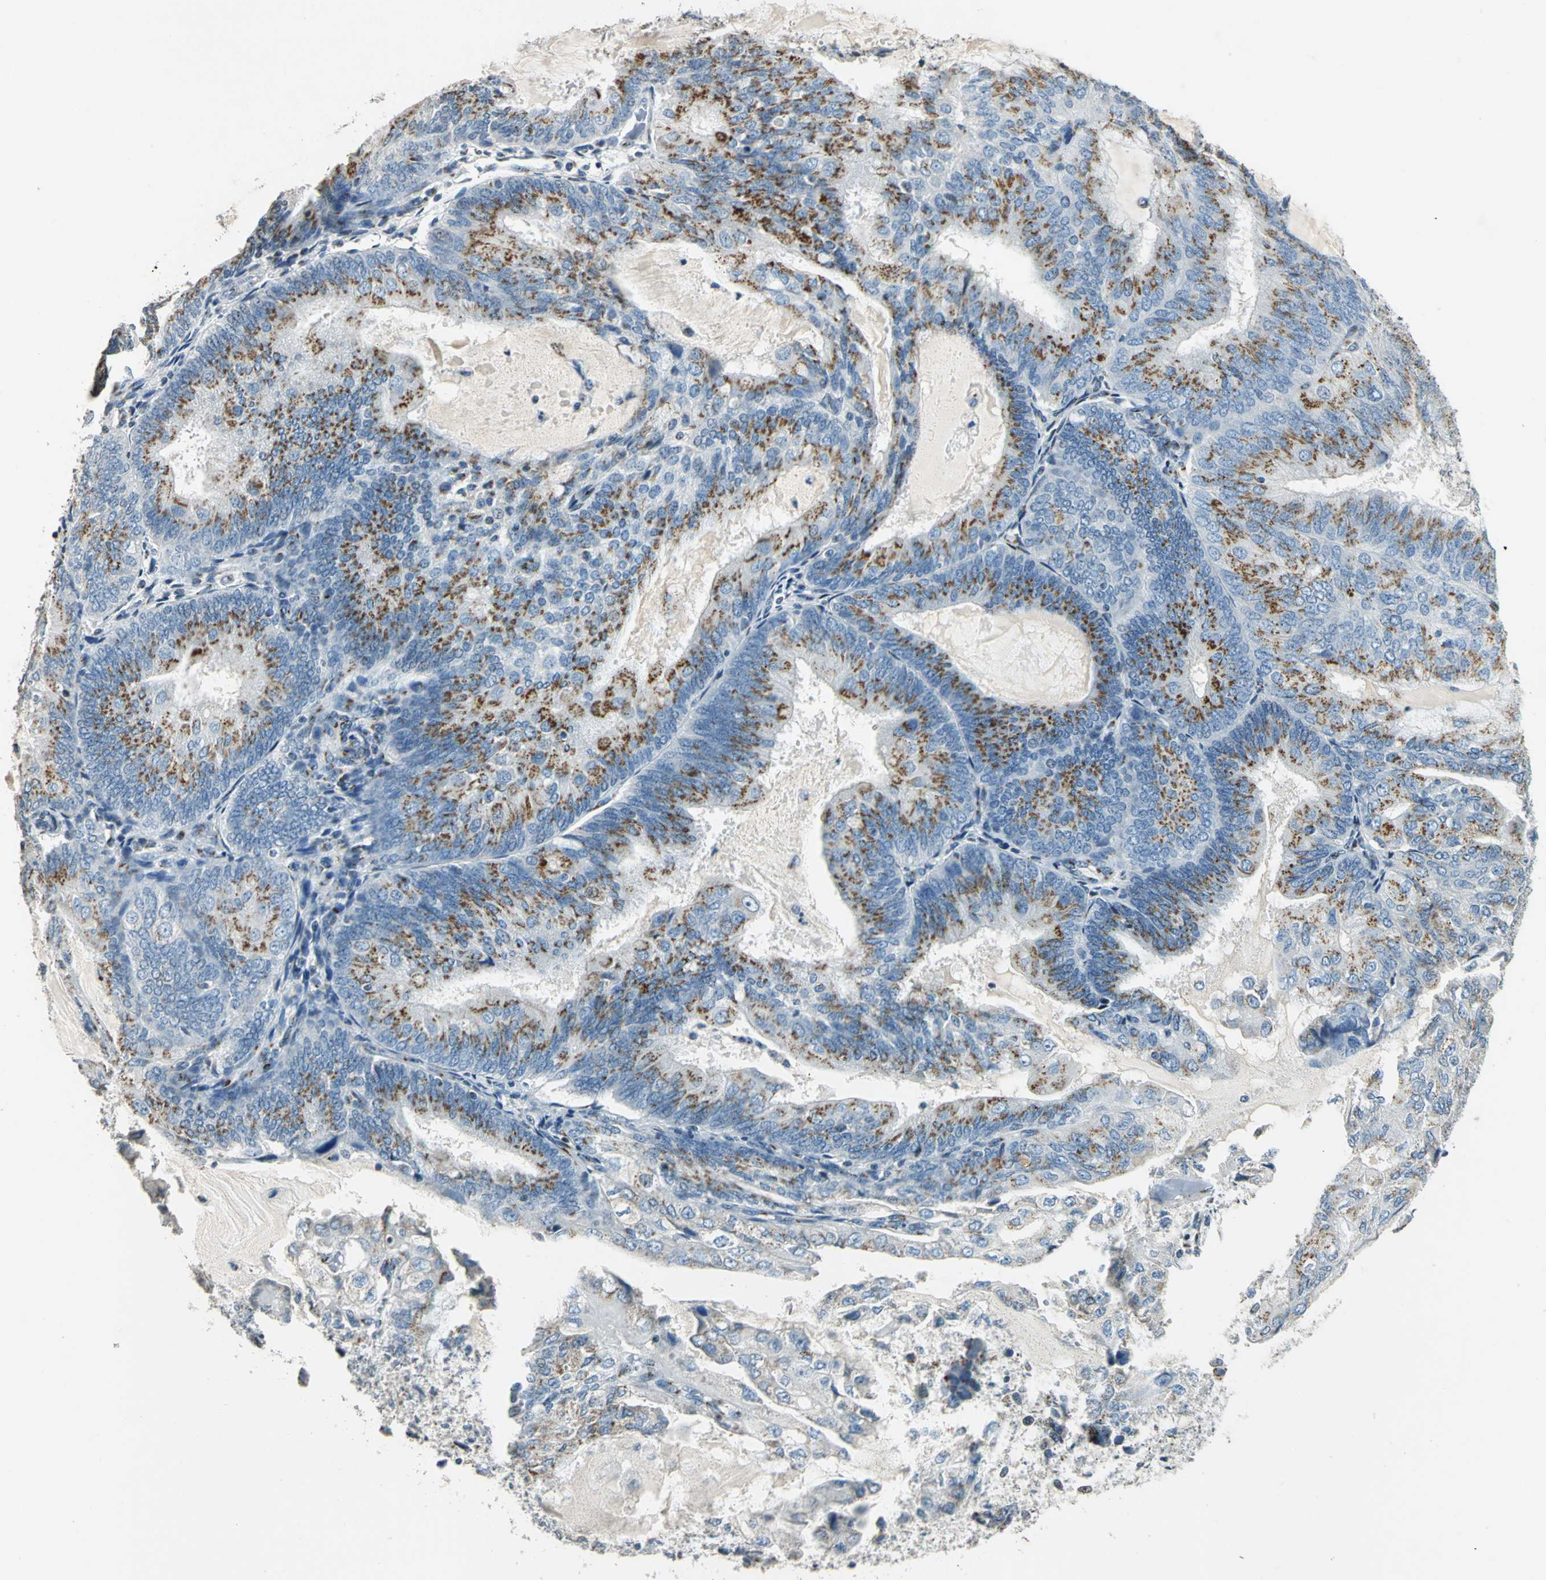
{"staining": {"intensity": "moderate", "quantity": "25%-75%", "location": "cytoplasmic/membranous"}, "tissue": "endometrial cancer", "cell_type": "Tumor cells", "image_type": "cancer", "snomed": [{"axis": "morphology", "description": "Adenocarcinoma, NOS"}, {"axis": "topography", "description": "Endometrium"}], "caption": "Tumor cells display medium levels of moderate cytoplasmic/membranous staining in about 25%-75% of cells in human adenocarcinoma (endometrial). The staining was performed using DAB to visualize the protein expression in brown, while the nuclei were stained in blue with hematoxylin (Magnification: 20x).", "gene": "TMEM115", "patient": {"sex": "female", "age": 81}}